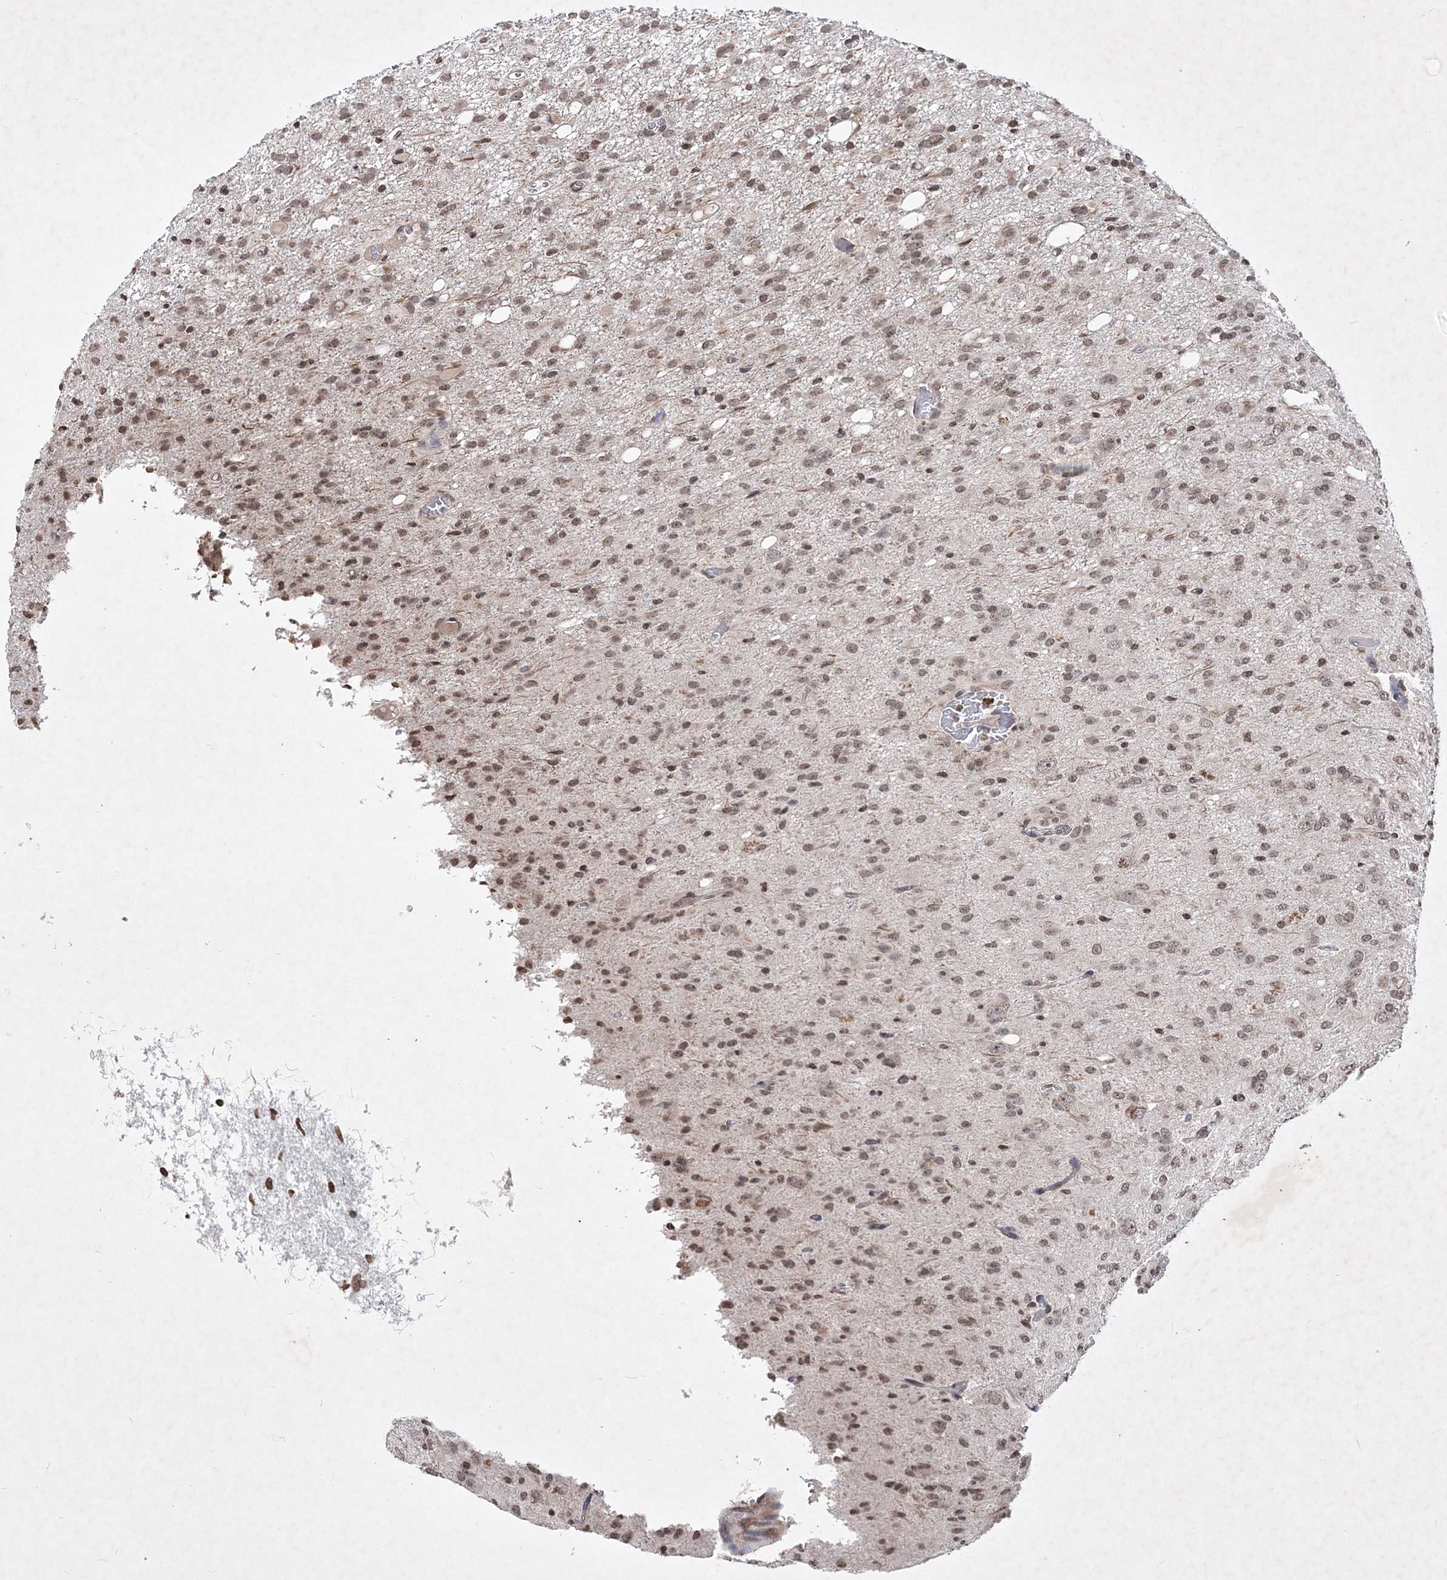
{"staining": {"intensity": "moderate", "quantity": ">75%", "location": "nuclear"}, "tissue": "glioma", "cell_type": "Tumor cells", "image_type": "cancer", "snomed": [{"axis": "morphology", "description": "Glioma, malignant, High grade"}, {"axis": "topography", "description": "Brain"}], "caption": "This is a micrograph of IHC staining of malignant high-grade glioma, which shows moderate staining in the nuclear of tumor cells.", "gene": "SOWAHB", "patient": {"sex": "female", "age": 59}}